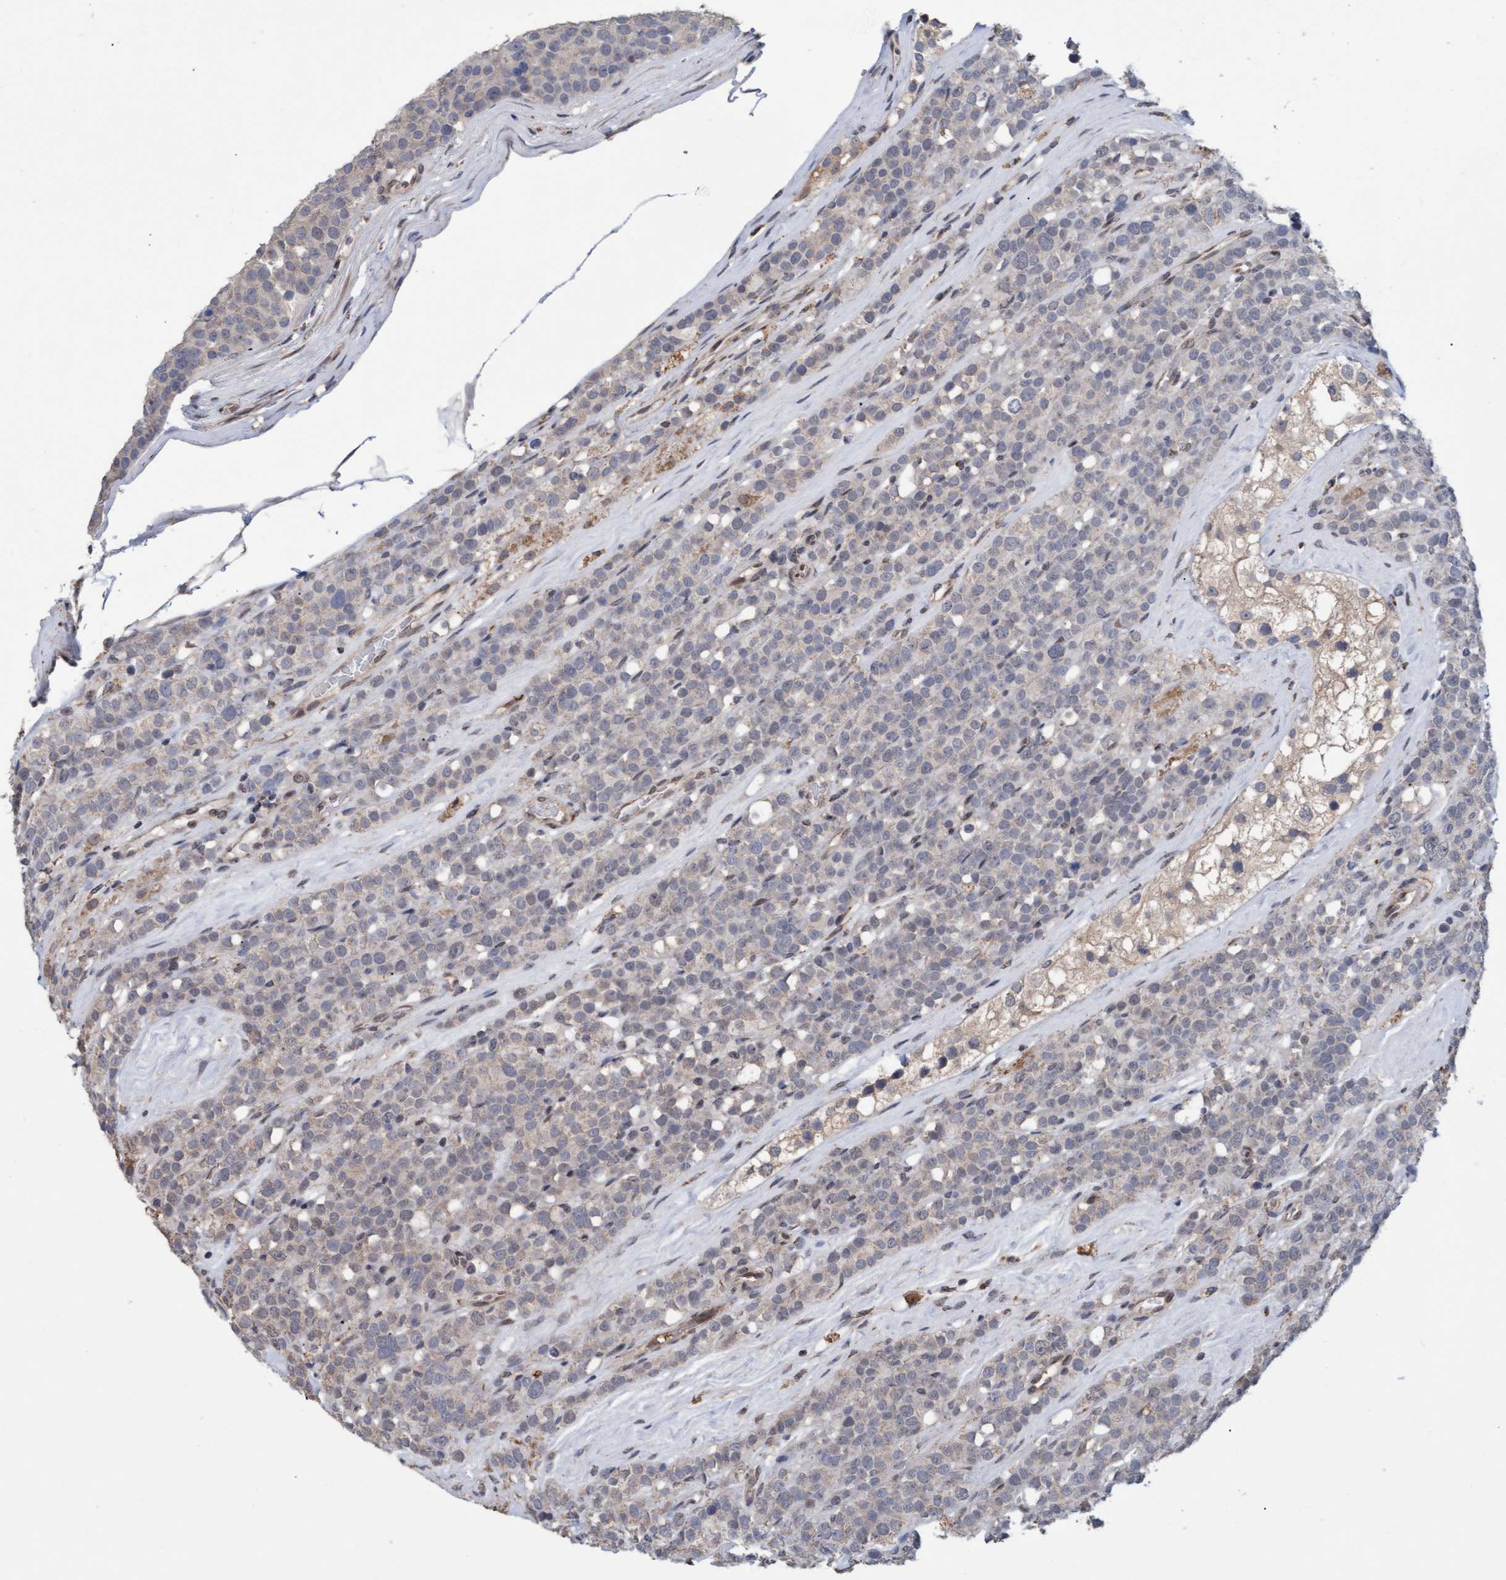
{"staining": {"intensity": "negative", "quantity": "none", "location": "none"}, "tissue": "testis cancer", "cell_type": "Tumor cells", "image_type": "cancer", "snomed": [{"axis": "morphology", "description": "Seminoma, NOS"}, {"axis": "topography", "description": "Testis"}], "caption": "Immunohistochemistry image of human testis seminoma stained for a protein (brown), which reveals no positivity in tumor cells.", "gene": "MGLL", "patient": {"sex": "male", "age": 71}}